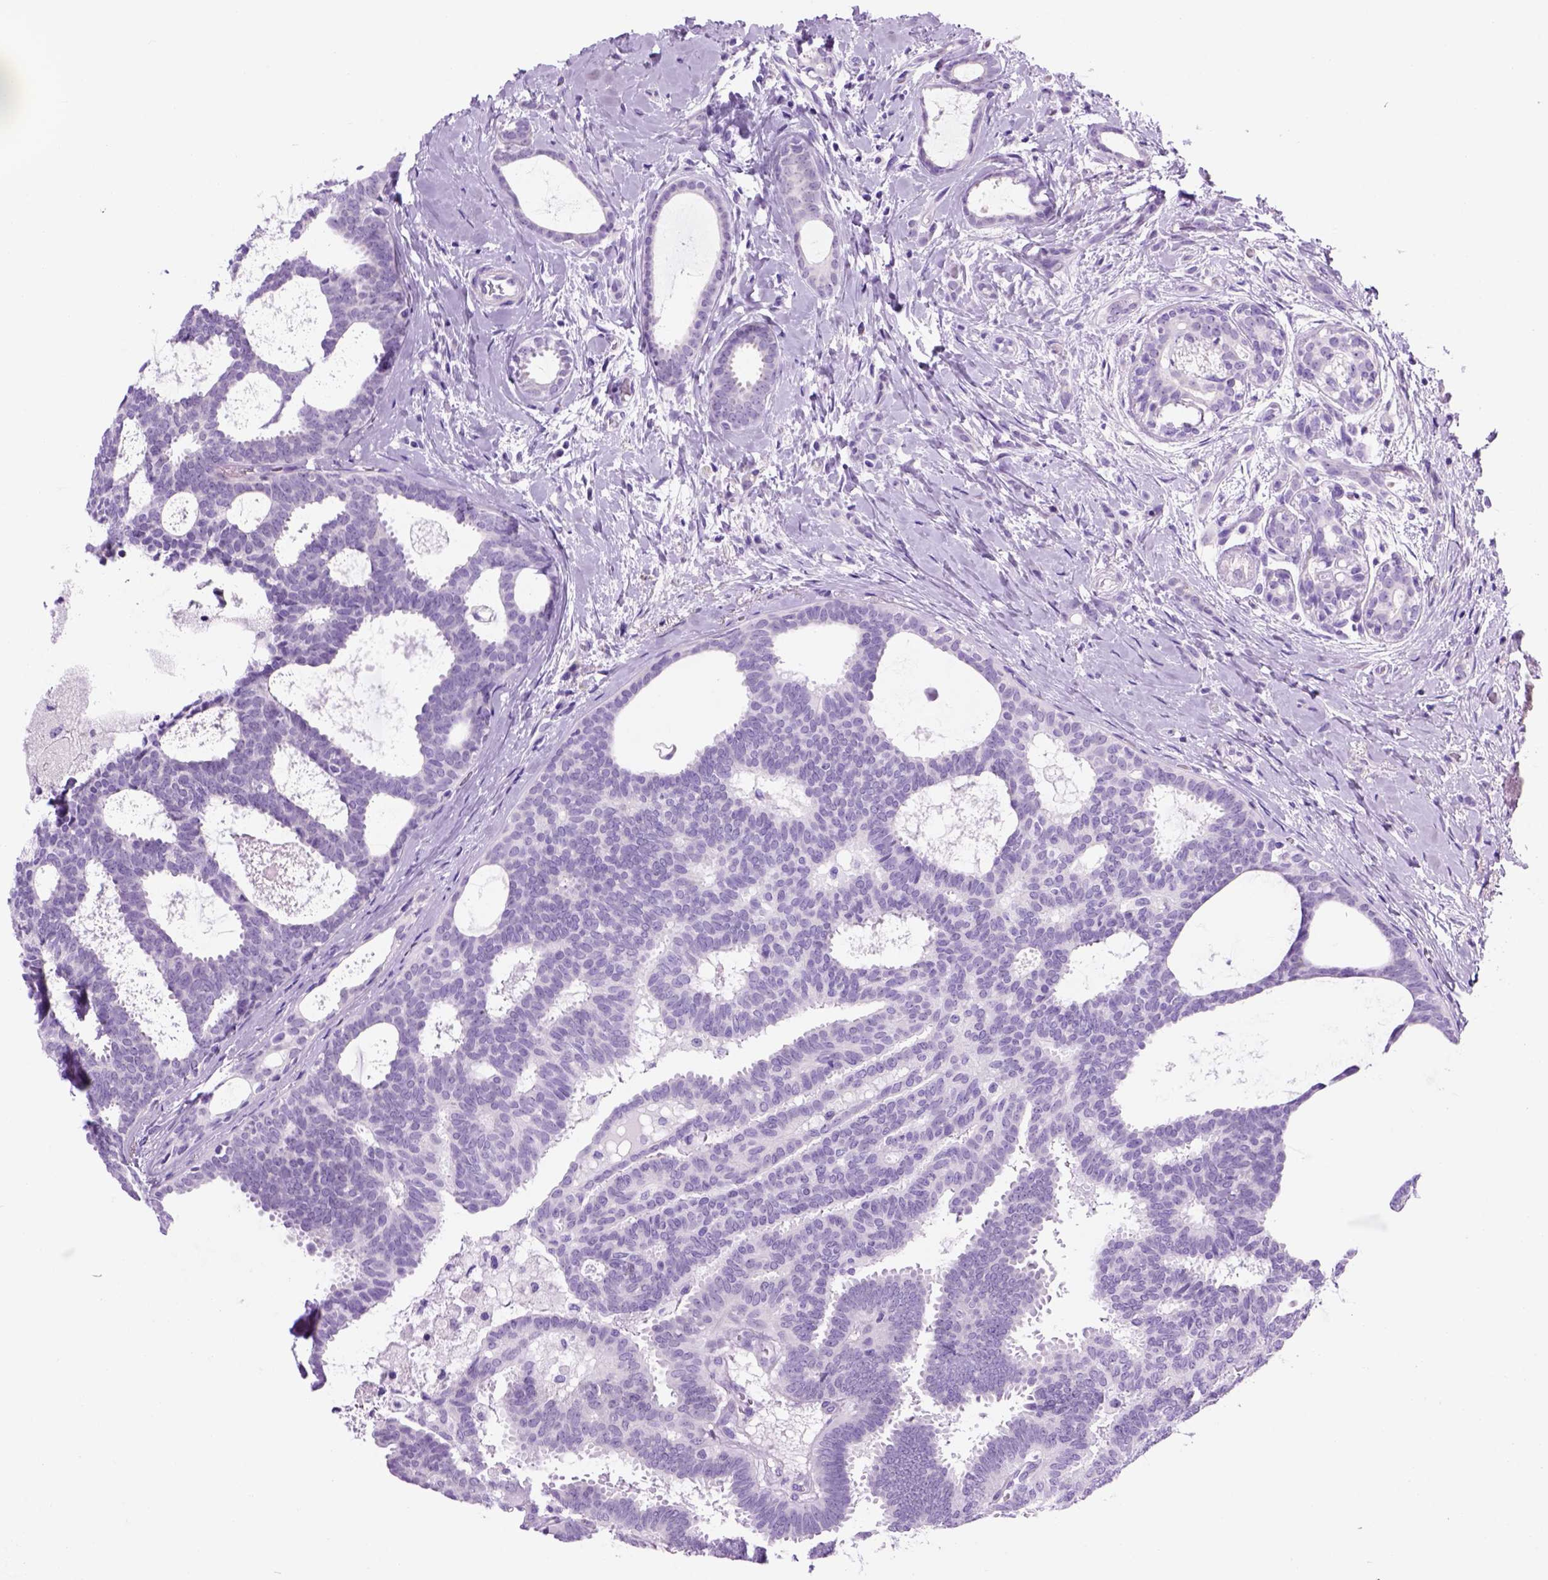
{"staining": {"intensity": "negative", "quantity": "none", "location": "none"}, "tissue": "breast cancer", "cell_type": "Tumor cells", "image_type": "cancer", "snomed": [{"axis": "morphology", "description": "Intraductal carcinoma, in situ"}, {"axis": "morphology", "description": "Duct carcinoma"}, {"axis": "morphology", "description": "Lobular carcinoma, in situ"}, {"axis": "topography", "description": "Breast"}], "caption": "The histopathology image reveals no staining of tumor cells in lobular carcinoma in situ (breast).", "gene": "HHIPL2", "patient": {"sex": "female", "age": 44}}